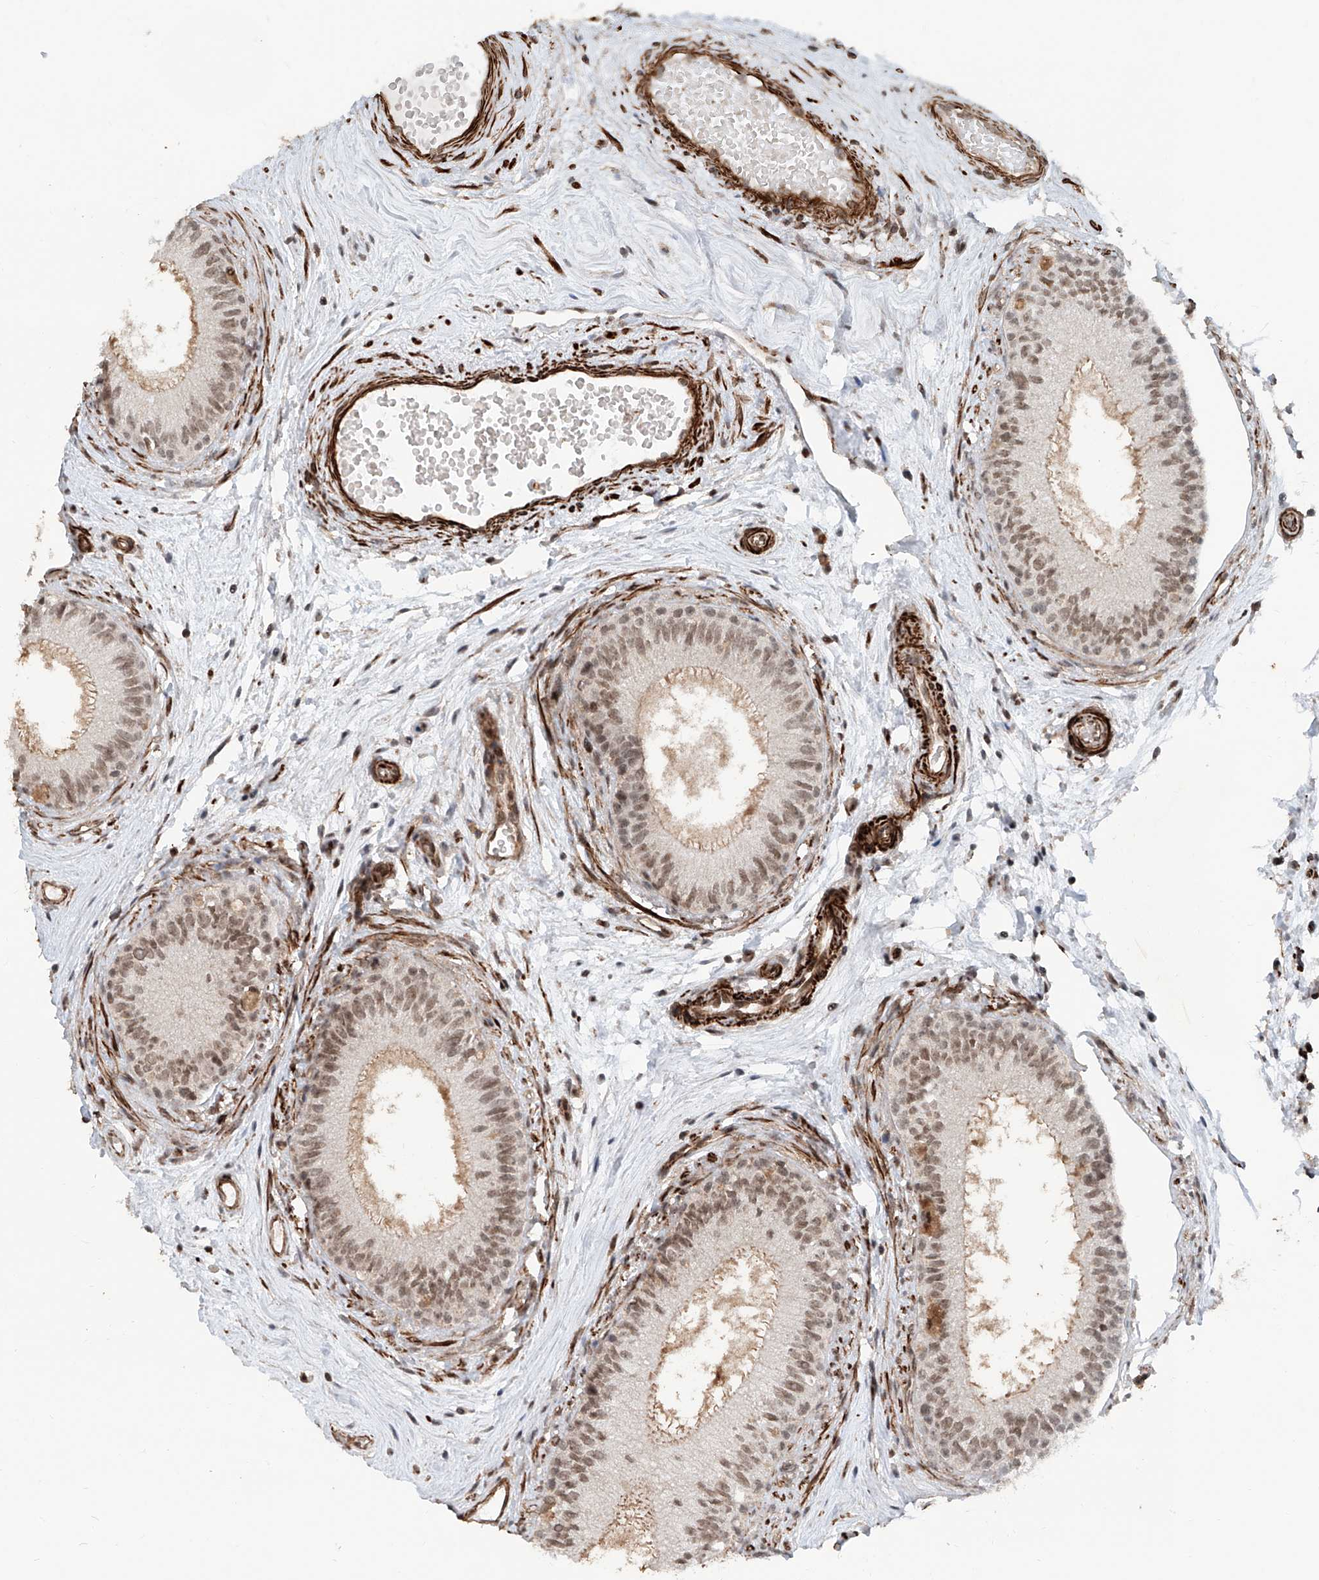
{"staining": {"intensity": "moderate", "quantity": ">75%", "location": "cytoplasmic/membranous,nuclear"}, "tissue": "epididymis", "cell_type": "Glandular cells", "image_type": "normal", "snomed": [{"axis": "morphology", "description": "Normal tissue, NOS"}, {"axis": "topography", "description": "Epididymis"}], "caption": "This image demonstrates benign epididymis stained with IHC to label a protein in brown. The cytoplasmic/membranous,nuclear of glandular cells show moderate positivity for the protein. Nuclei are counter-stained blue.", "gene": "SDE2", "patient": {"sex": "male", "age": 71}}